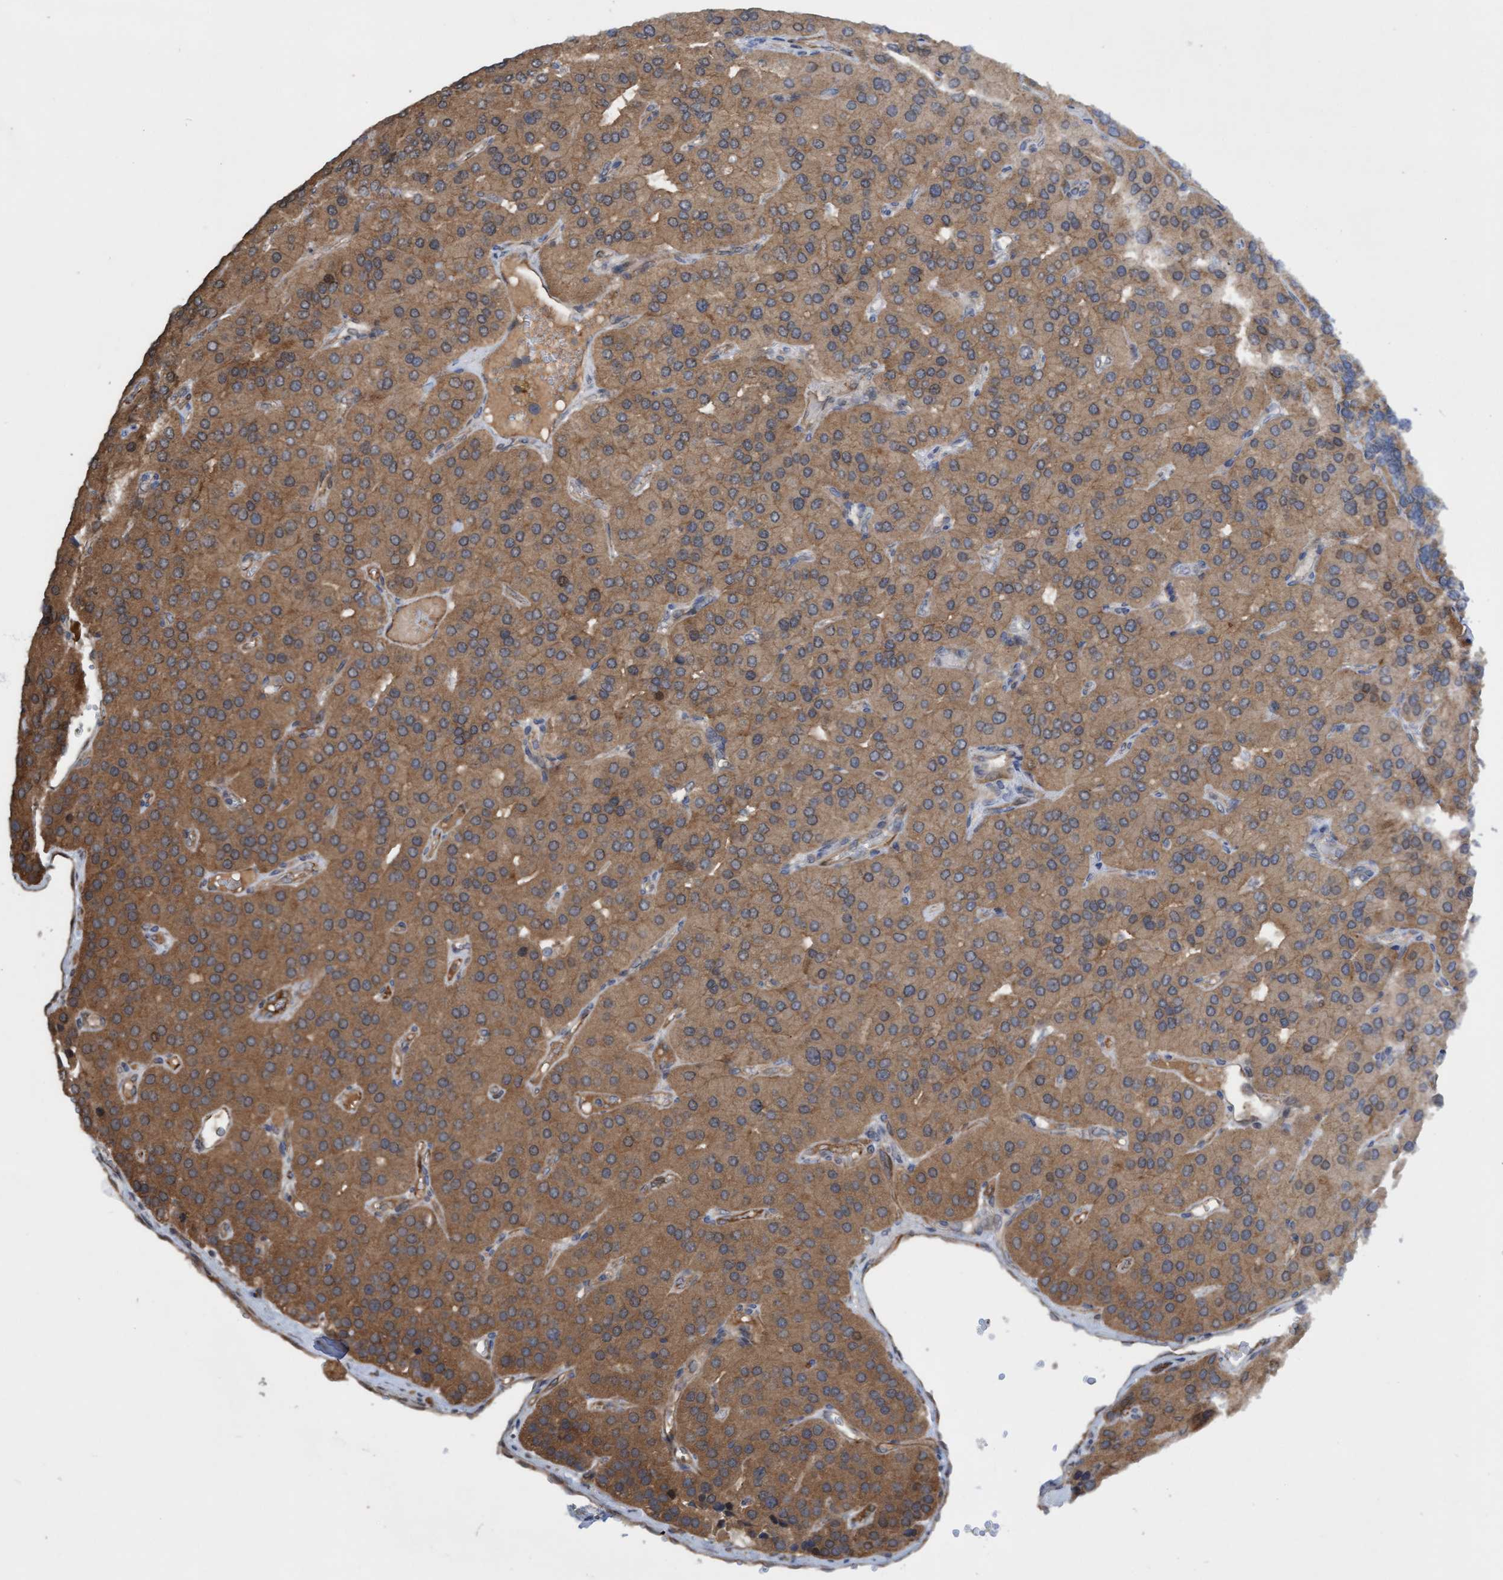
{"staining": {"intensity": "moderate", "quantity": ">75%", "location": "cytoplasmic/membranous"}, "tissue": "parathyroid gland", "cell_type": "Glandular cells", "image_type": "normal", "snomed": [{"axis": "morphology", "description": "Normal tissue, NOS"}, {"axis": "morphology", "description": "Adenoma, NOS"}, {"axis": "topography", "description": "Parathyroid gland"}], "caption": "Brown immunohistochemical staining in unremarkable human parathyroid gland demonstrates moderate cytoplasmic/membranous positivity in approximately >75% of glandular cells.", "gene": "ITFG1", "patient": {"sex": "female", "age": 86}}